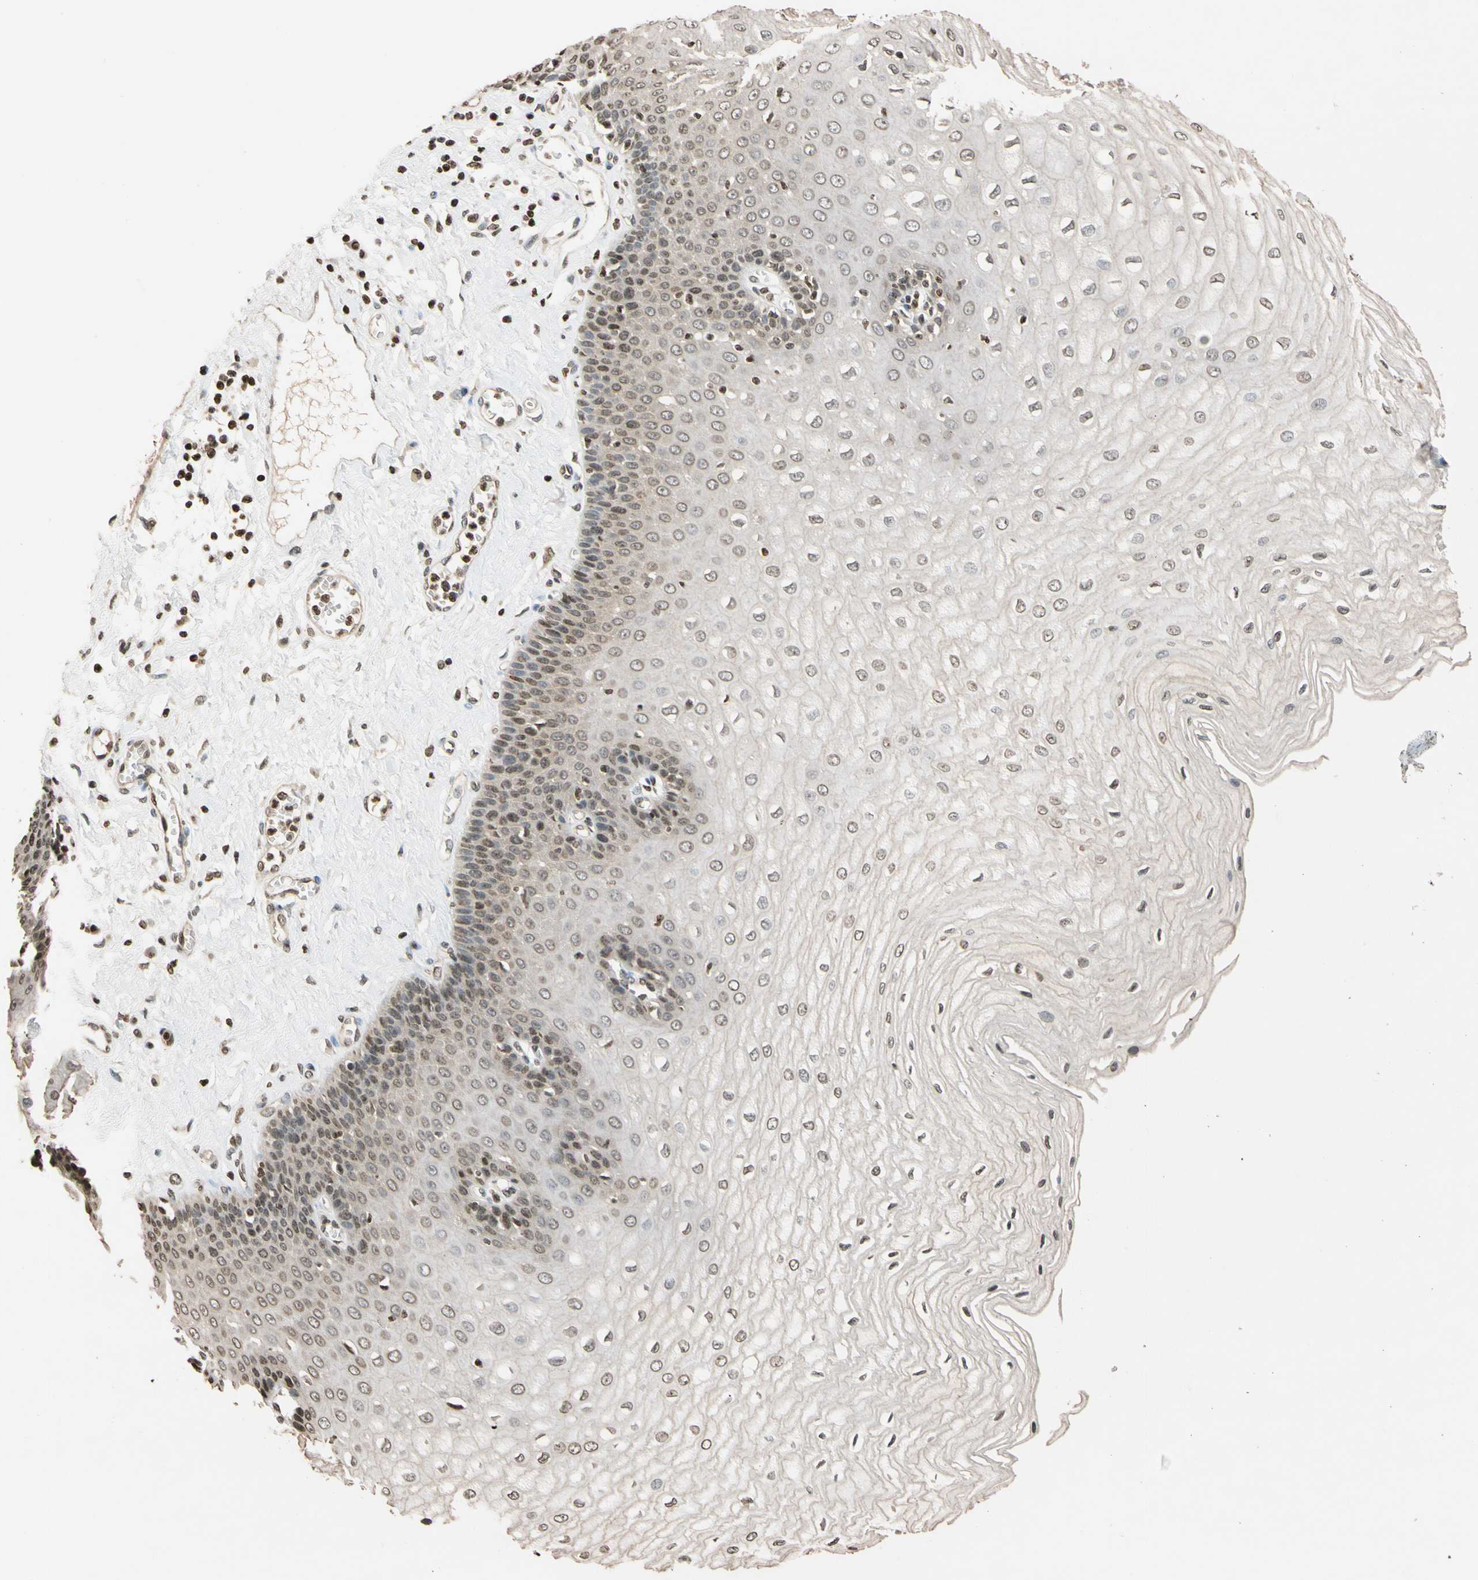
{"staining": {"intensity": "weak", "quantity": "25%-75%", "location": "cytoplasmic/membranous,nuclear"}, "tissue": "esophagus", "cell_type": "Squamous epithelial cells", "image_type": "normal", "snomed": [{"axis": "morphology", "description": "Normal tissue, NOS"}, {"axis": "morphology", "description": "Squamous cell carcinoma, NOS"}, {"axis": "topography", "description": "Esophagus"}], "caption": "Protein staining of benign esophagus exhibits weak cytoplasmic/membranous,nuclear positivity in approximately 25%-75% of squamous epithelial cells.", "gene": "GPX4", "patient": {"sex": "male", "age": 65}}